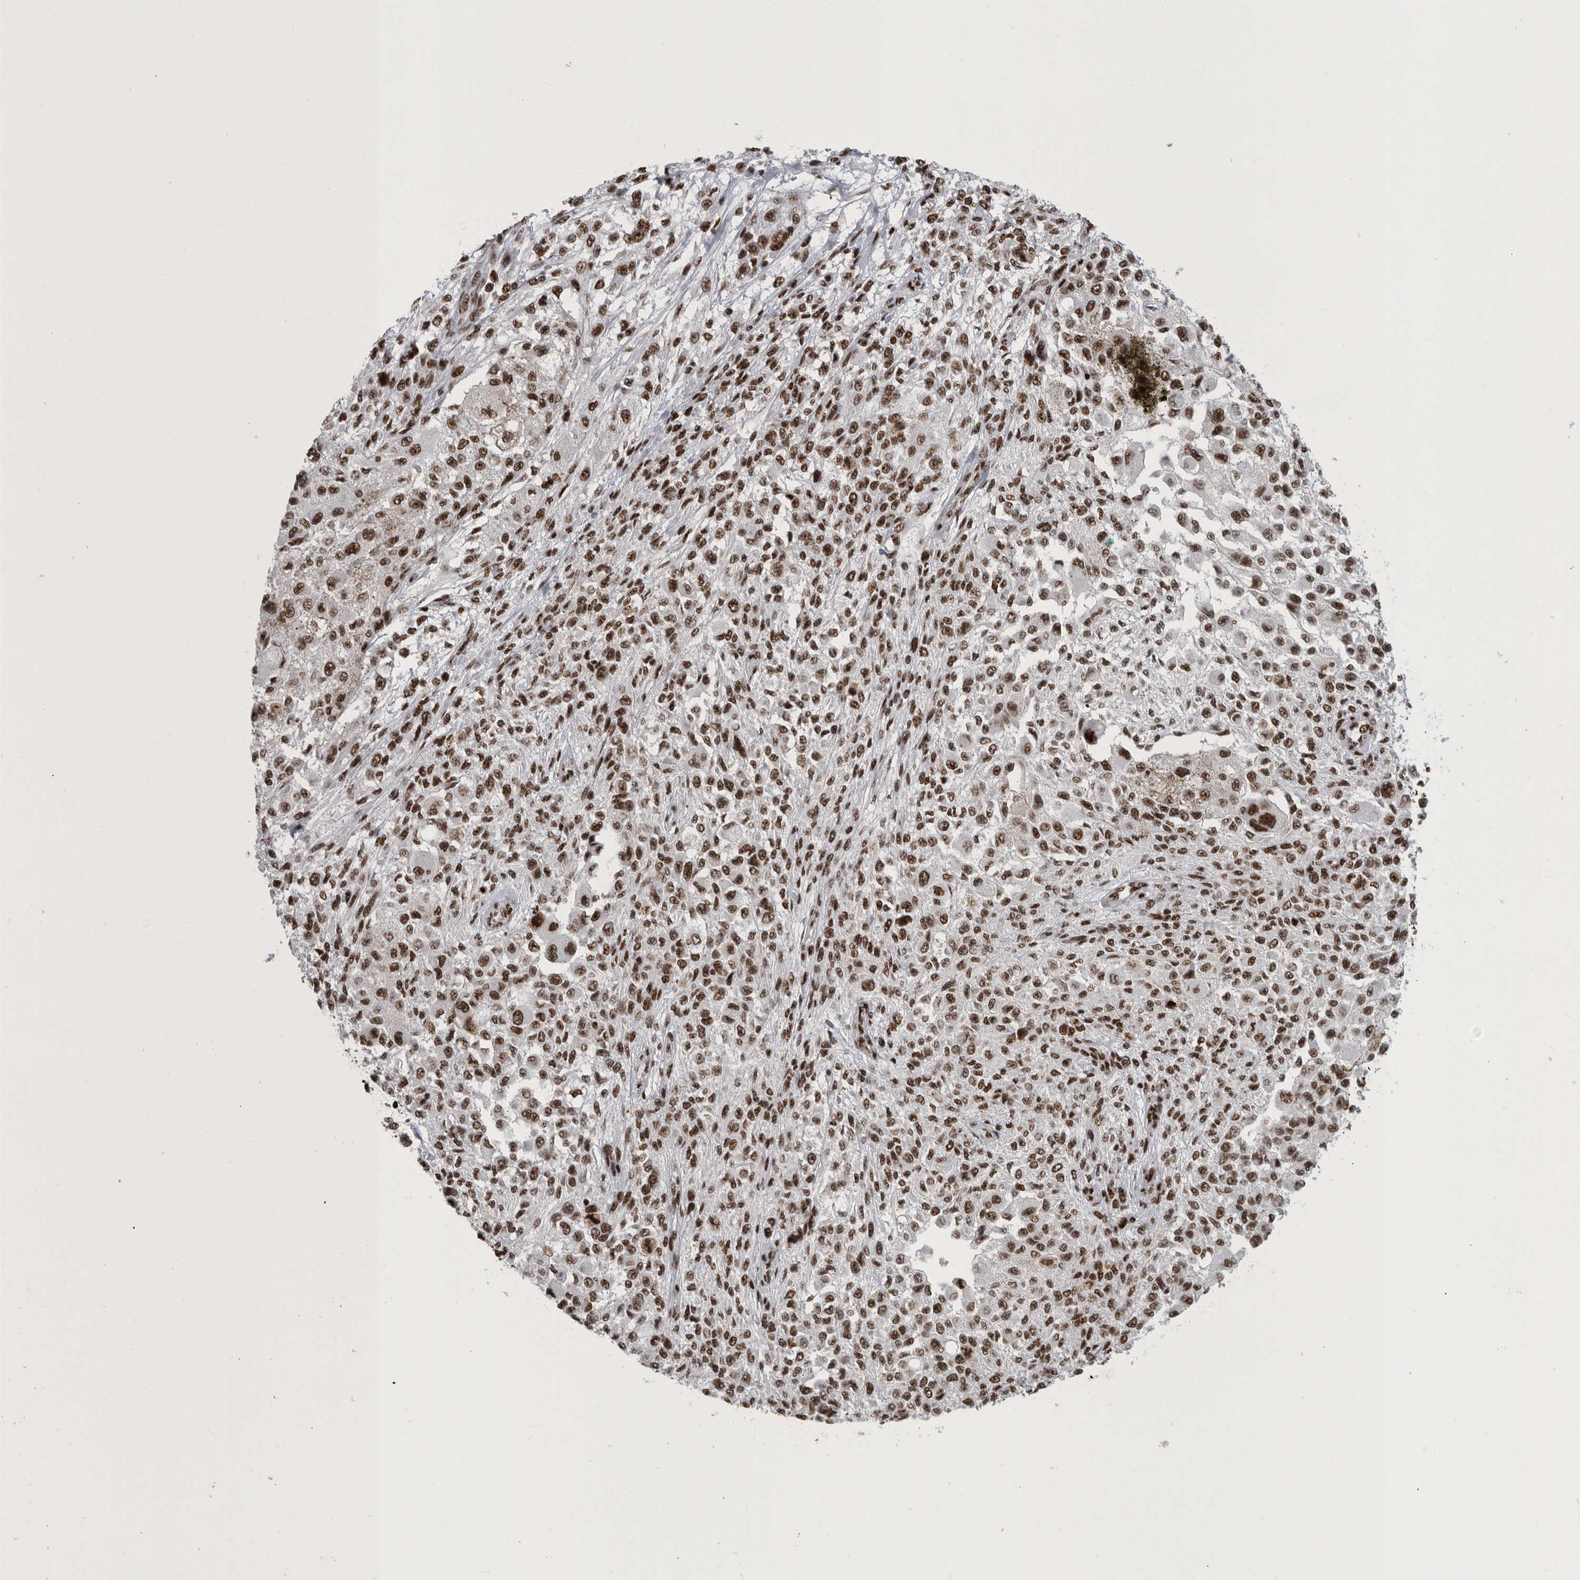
{"staining": {"intensity": "moderate", "quantity": ">75%", "location": "nuclear"}, "tissue": "melanoma", "cell_type": "Tumor cells", "image_type": "cancer", "snomed": [{"axis": "morphology", "description": "Necrosis, NOS"}, {"axis": "morphology", "description": "Malignant melanoma, NOS"}, {"axis": "topography", "description": "Skin"}], "caption": "Malignant melanoma stained with DAB (3,3'-diaminobenzidine) immunohistochemistry reveals medium levels of moderate nuclear positivity in about >75% of tumor cells. Using DAB (3,3'-diaminobenzidine) (brown) and hematoxylin (blue) stains, captured at high magnification using brightfield microscopy.", "gene": "BCLAF1", "patient": {"sex": "female", "age": 87}}